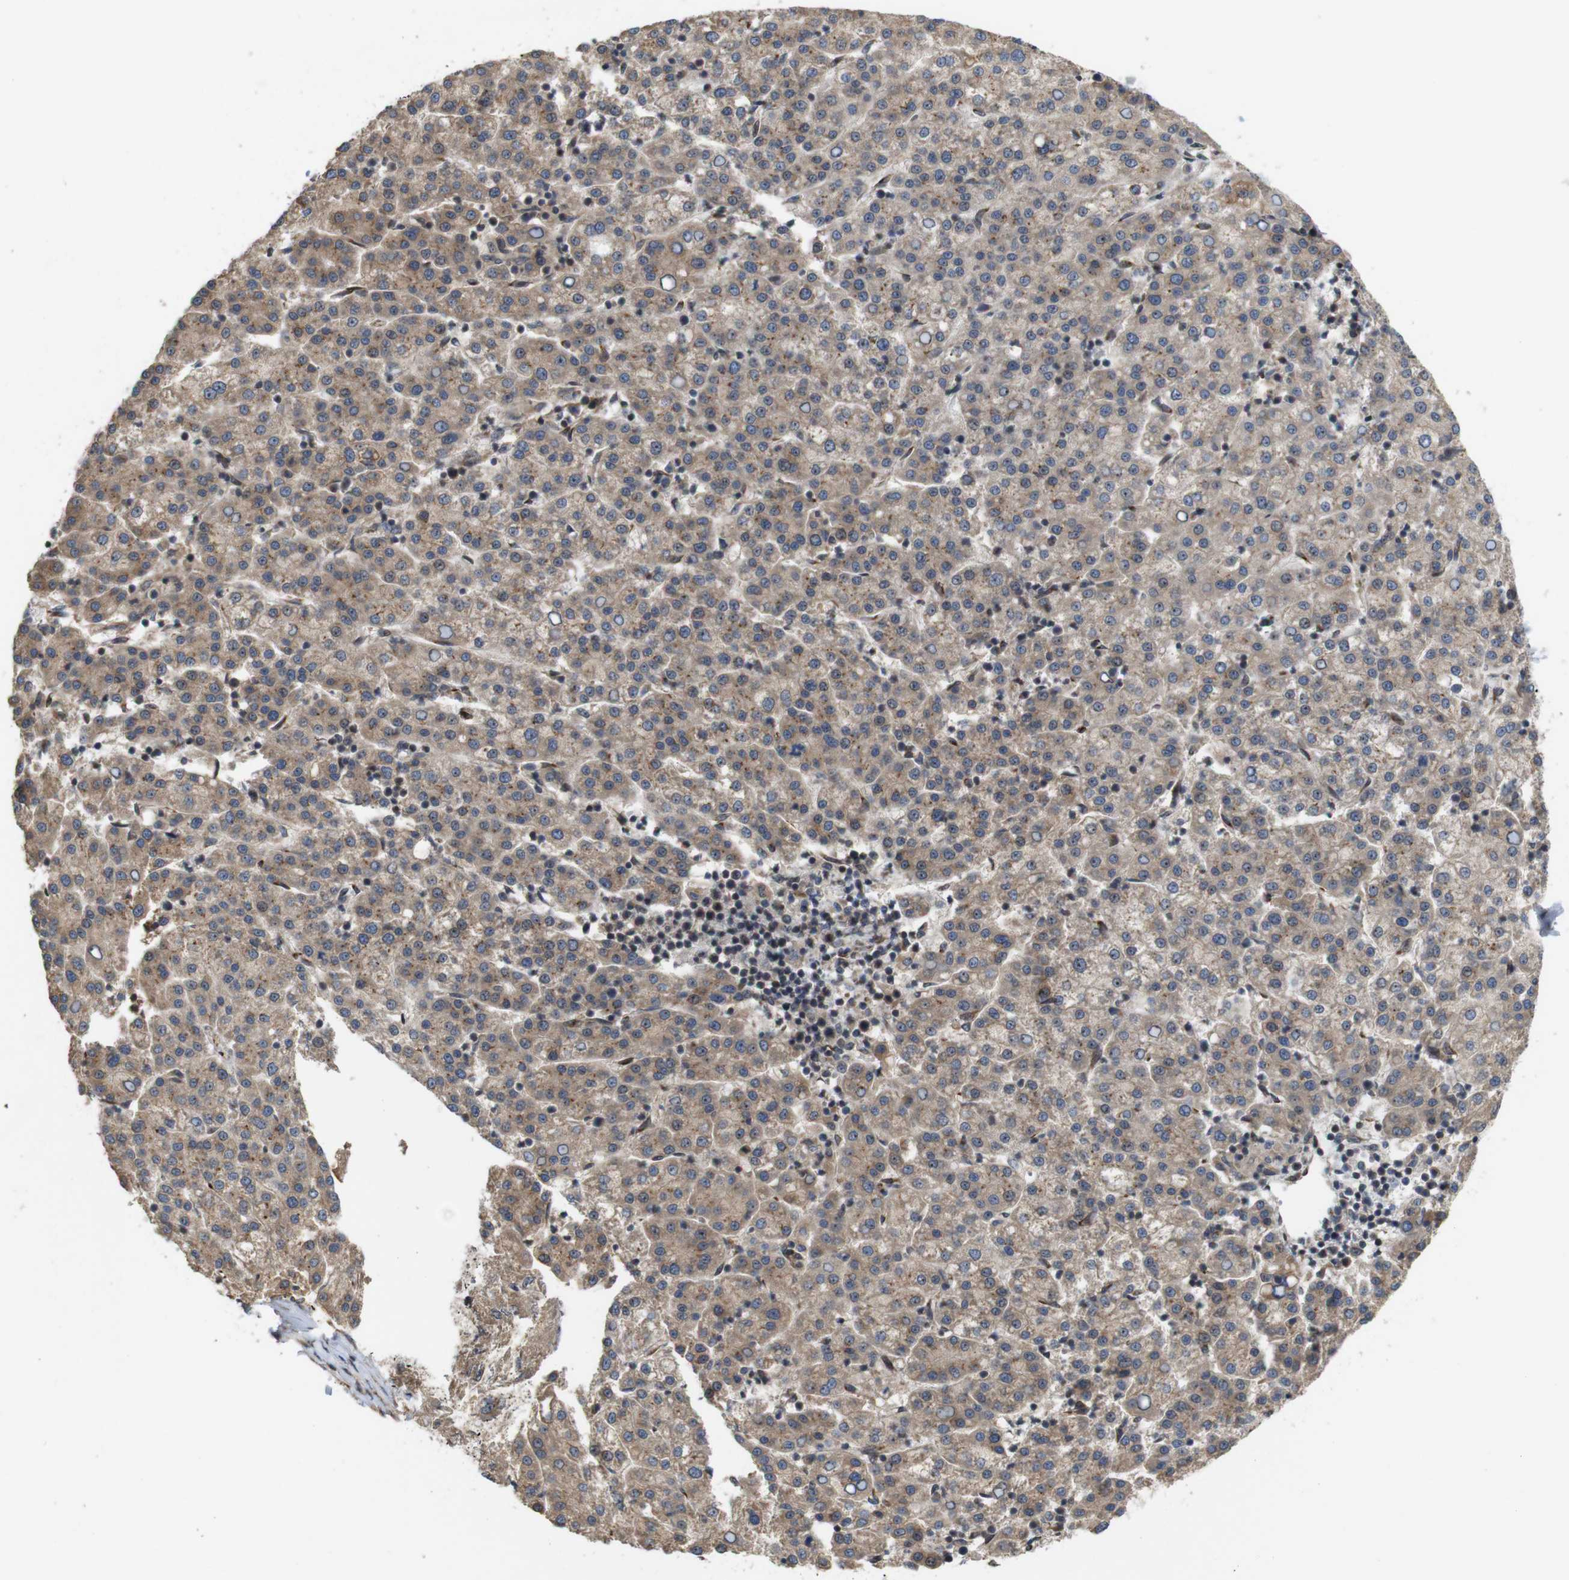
{"staining": {"intensity": "weak", "quantity": ">75%", "location": "cytoplasmic/membranous"}, "tissue": "liver cancer", "cell_type": "Tumor cells", "image_type": "cancer", "snomed": [{"axis": "morphology", "description": "Carcinoma, Hepatocellular, NOS"}, {"axis": "topography", "description": "Liver"}], "caption": "Immunohistochemistry (IHC) (DAB (3,3'-diaminobenzidine)) staining of hepatocellular carcinoma (liver) displays weak cytoplasmic/membranous protein positivity in approximately >75% of tumor cells.", "gene": "EFCAB14", "patient": {"sex": "female", "age": 58}}